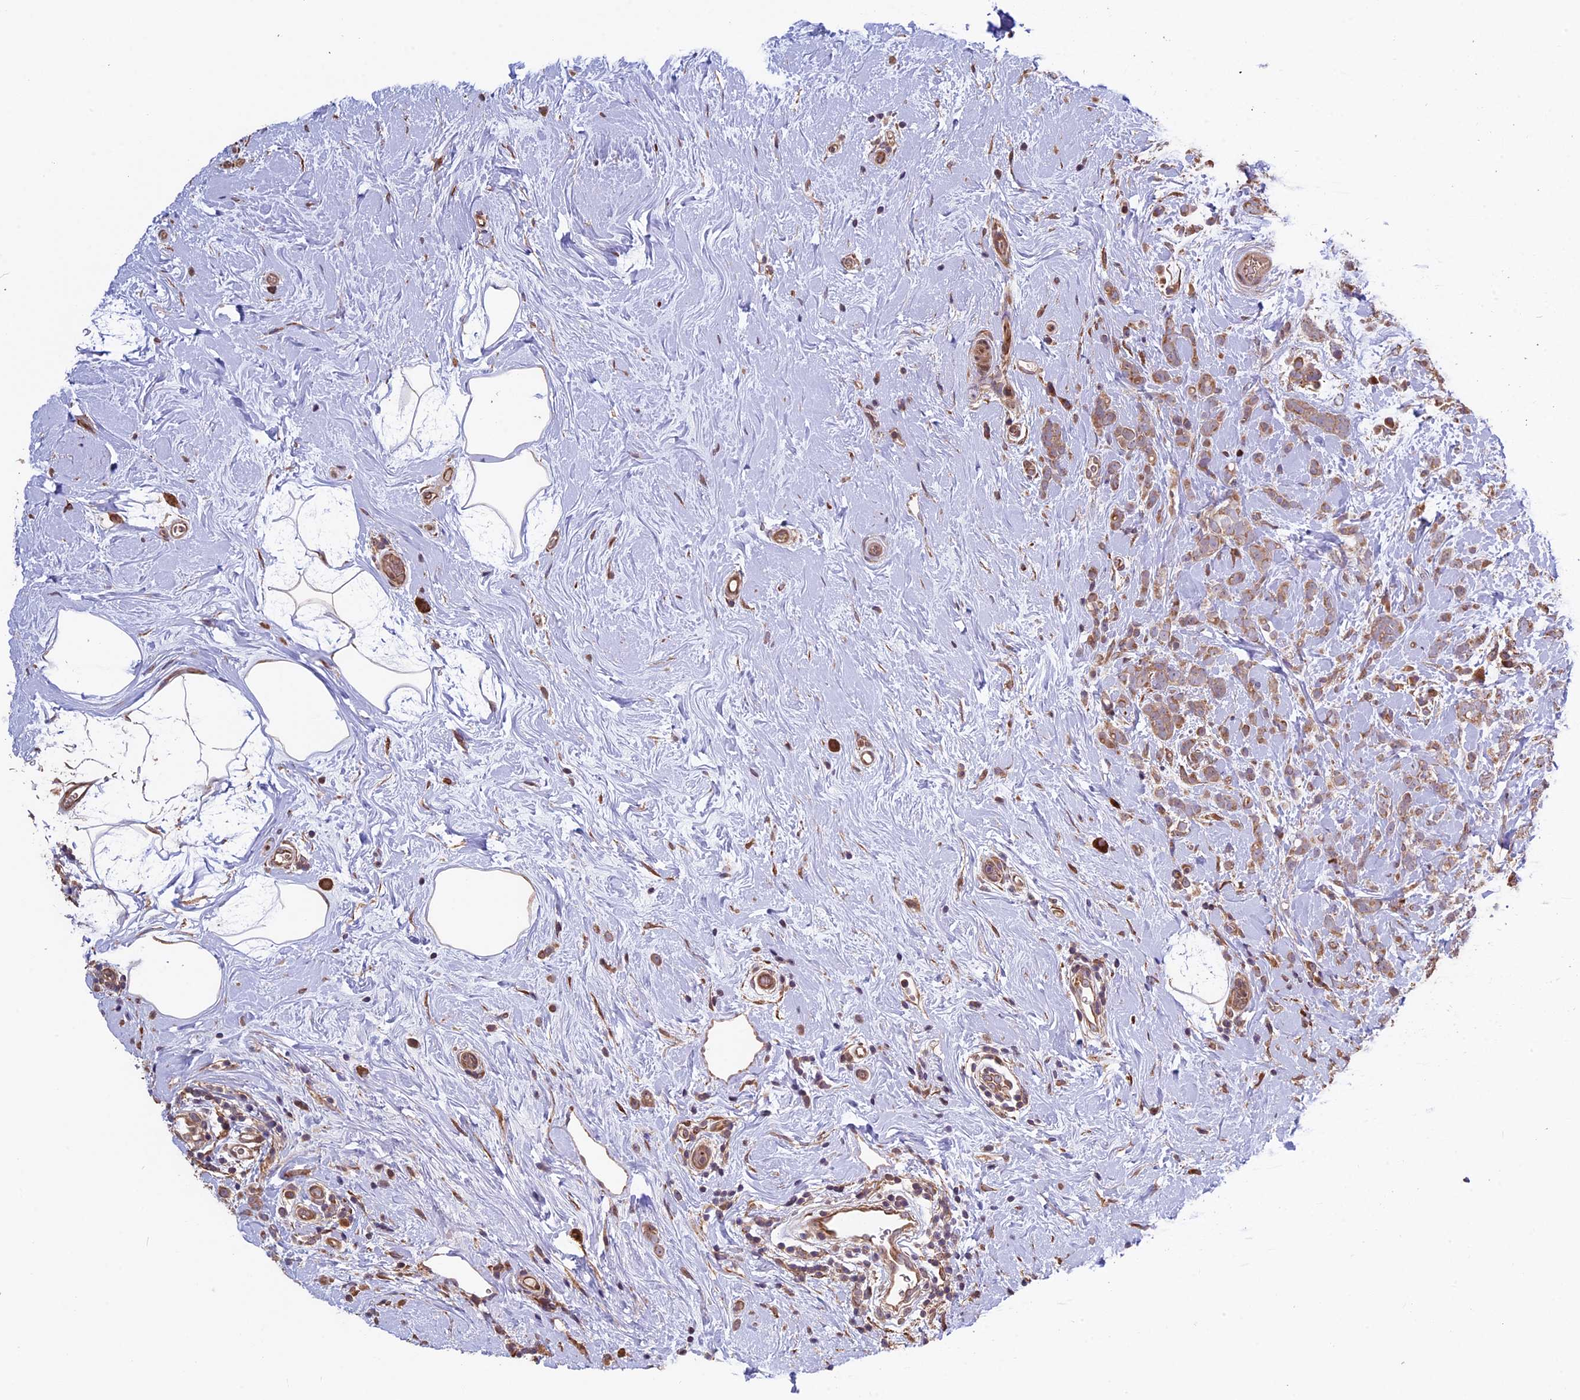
{"staining": {"intensity": "weak", "quantity": ">75%", "location": "cytoplasmic/membranous"}, "tissue": "breast cancer", "cell_type": "Tumor cells", "image_type": "cancer", "snomed": [{"axis": "morphology", "description": "Lobular carcinoma"}, {"axis": "topography", "description": "Breast"}], "caption": "Brown immunohistochemical staining in breast lobular carcinoma exhibits weak cytoplasmic/membranous staining in about >75% of tumor cells.", "gene": "VWA3A", "patient": {"sex": "female", "age": 58}}